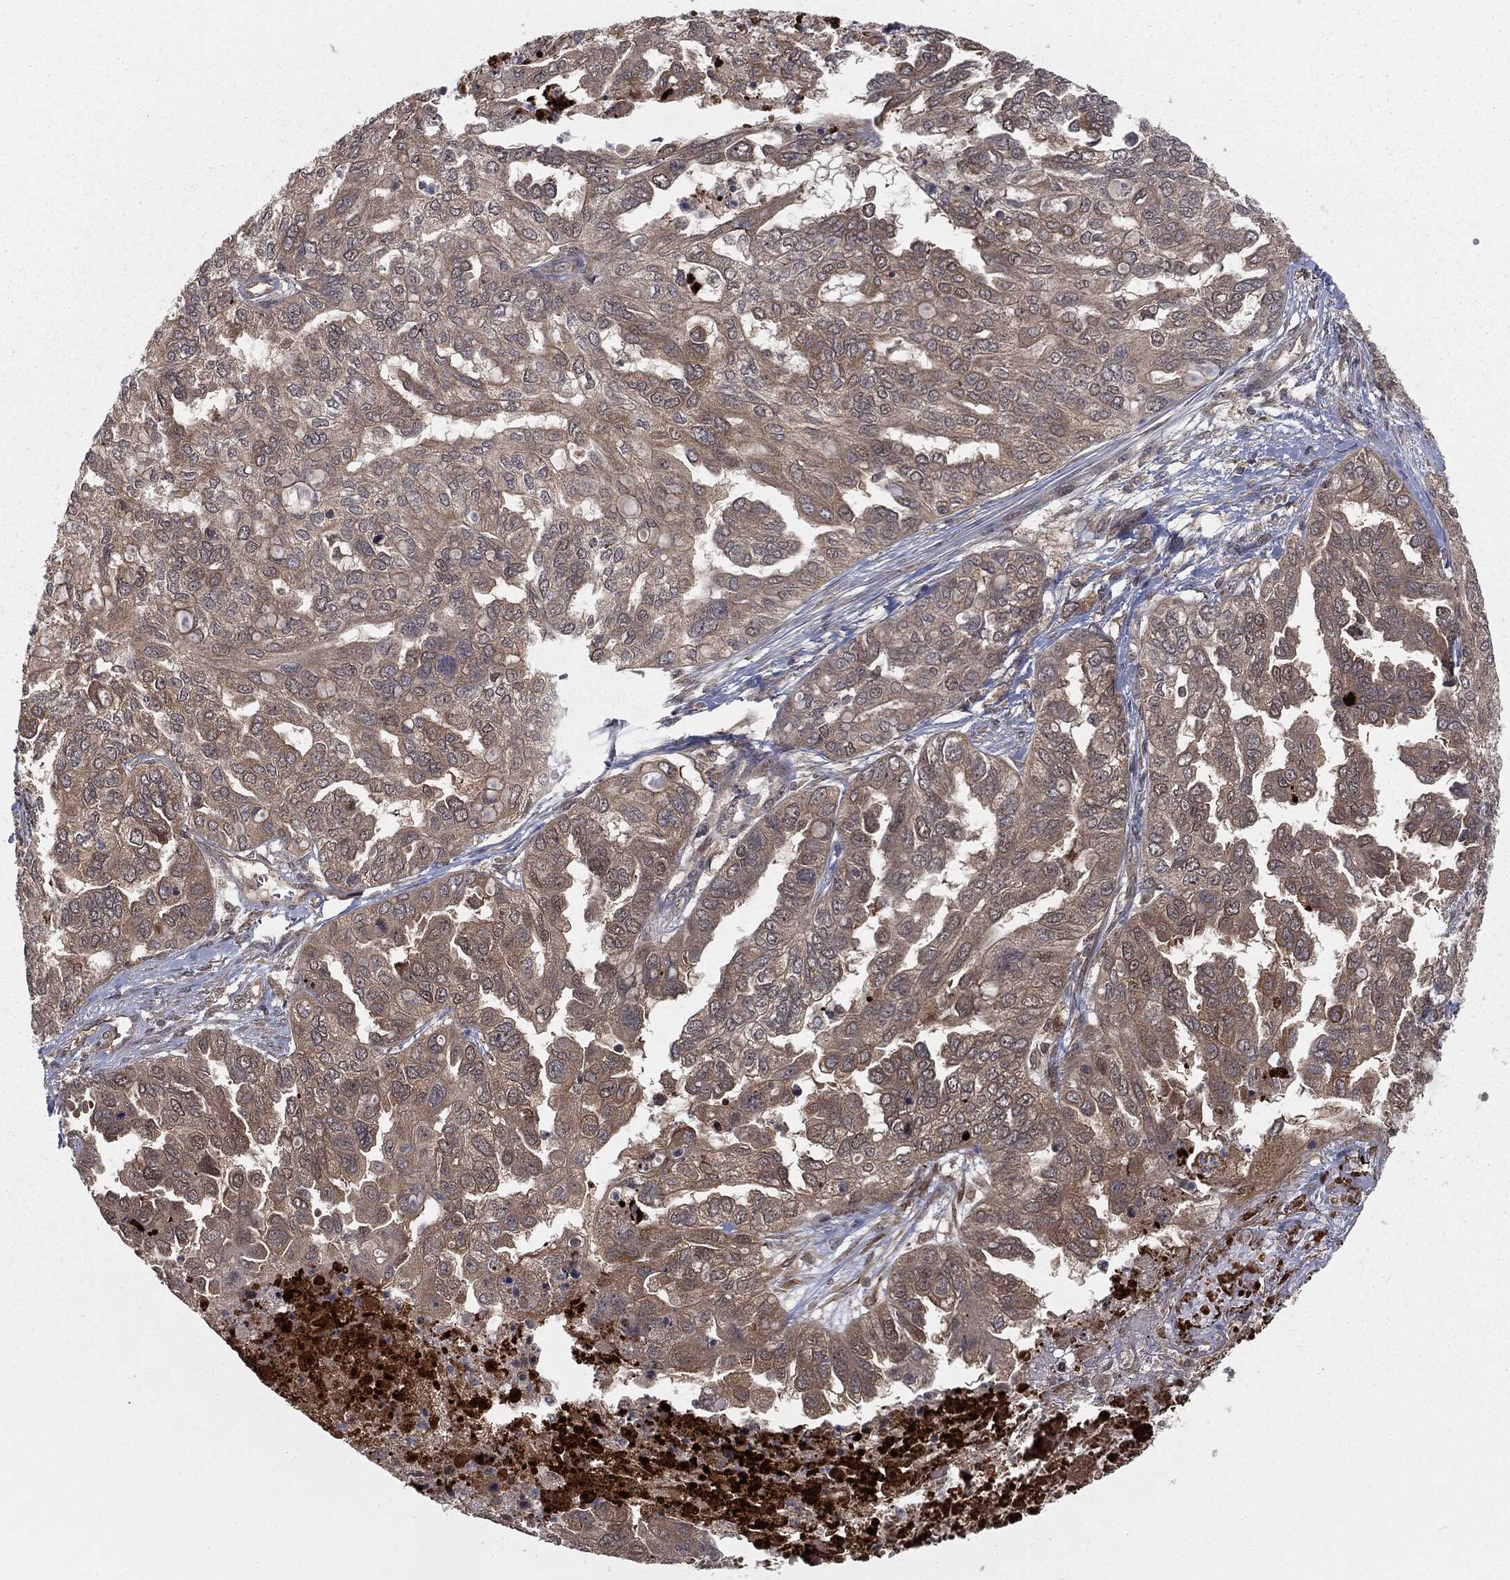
{"staining": {"intensity": "weak", "quantity": "<25%", "location": "cytoplasmic/membranous"}, "tissue": "ovarian cancer", "cell_type": "Tumor cells", "image_type": "cancer", "snomed": [{"axis": "morphology", "description": "Cystadenocarcinoma, serous, NOS"}, {"axis": "topography", "description": "Ovary"}], "caption": "The image reveals no staining of tumor cells in serous cystadenocarcinoma (ovarian).", "gene": "FBXO7", "patient": {"sex": "female", "age": 53}}